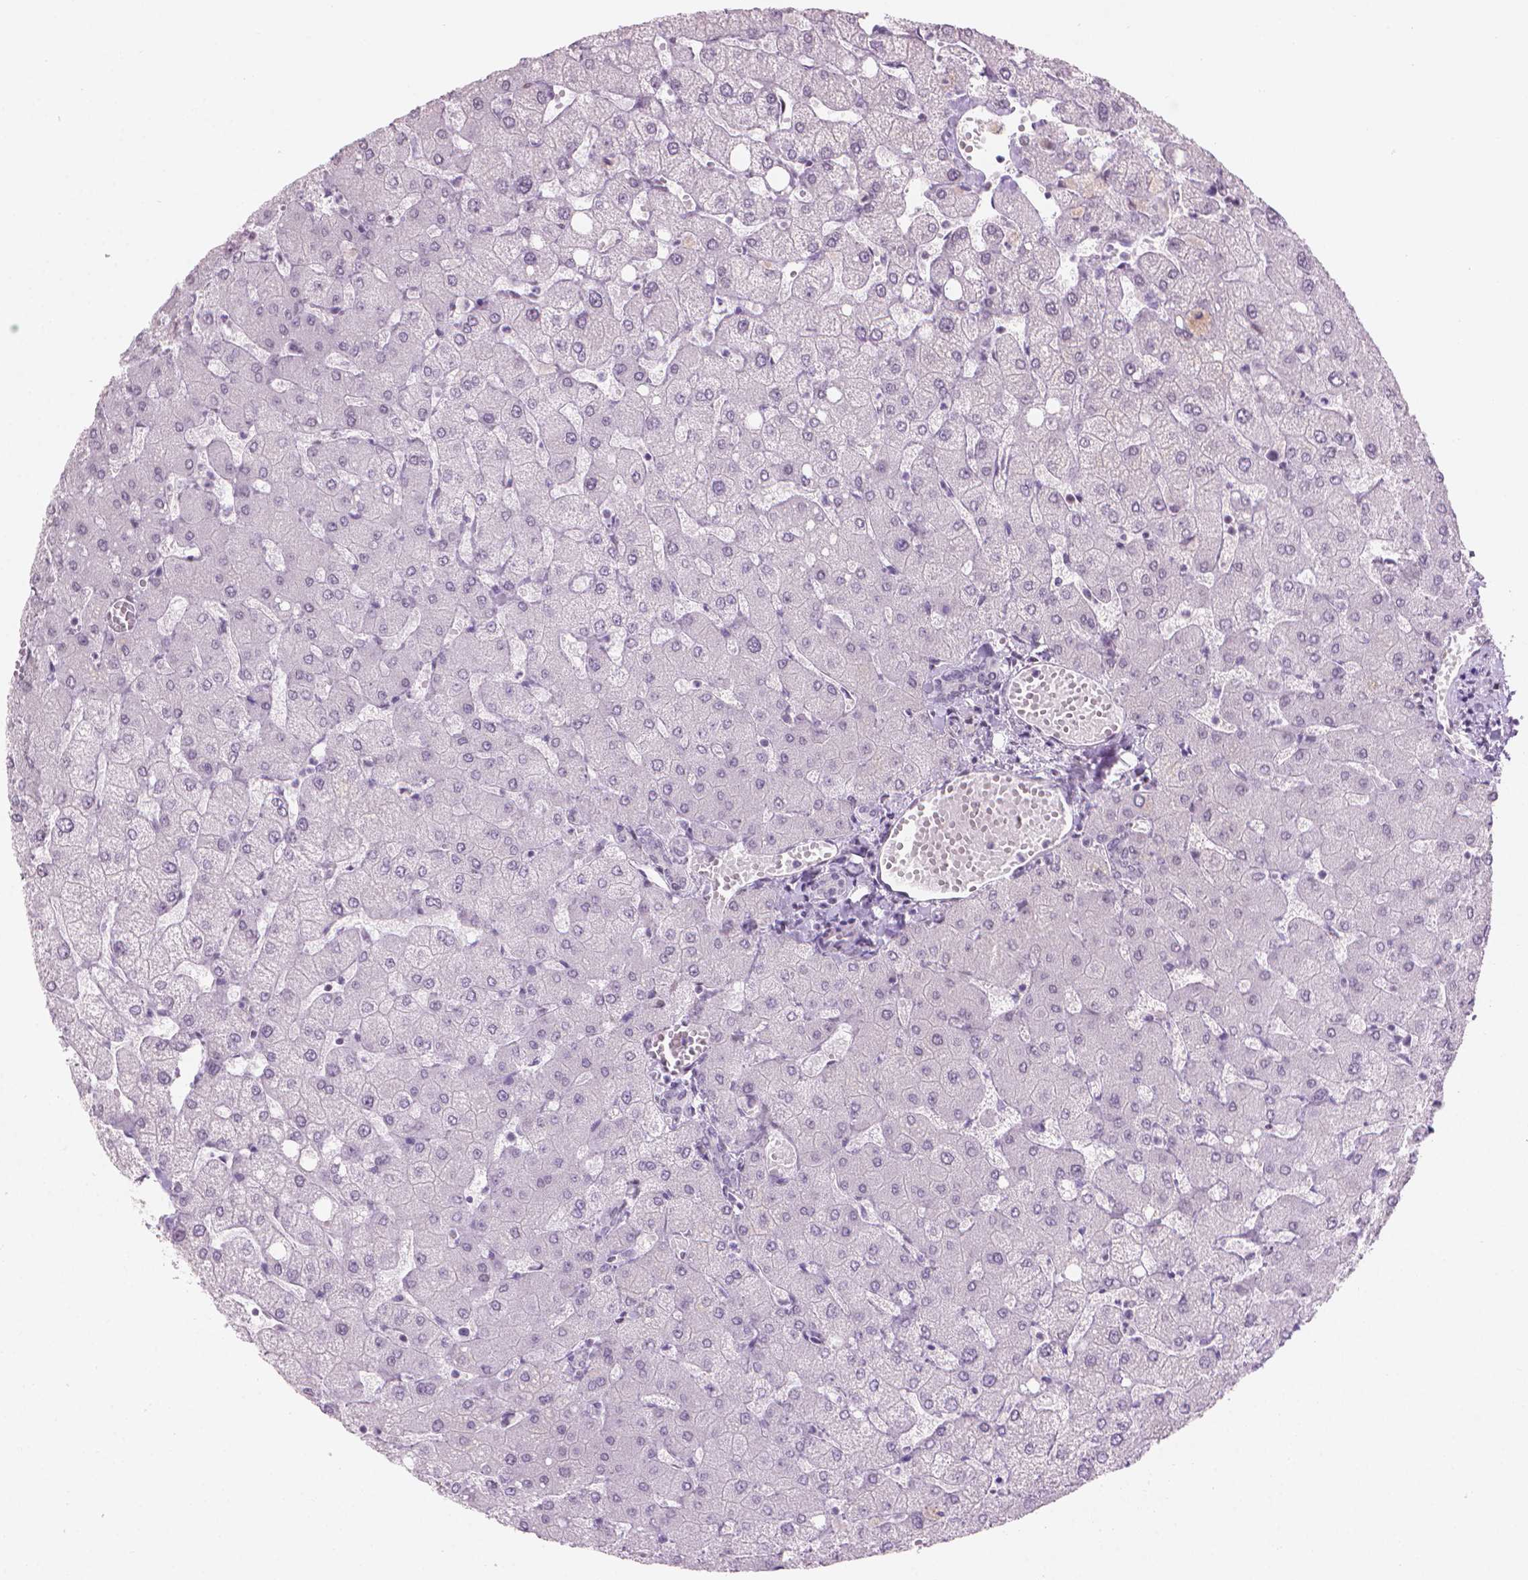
{"staining": {"intensity": "negative", "quantity": "none", "location": "none"}, "tissue": "liver", "cell_type": "Cholangiocytes", "image_type": "normal", "snomed": [{"axis": "morphology", "description": "Normal tissue, NOS"}, {"axis": "topography", "description": "Liver"}], "caption": "This histopathology image is of unremarkable liver stained with immunohistochemistry (IHC) to label a protein in brown with the nuclei are counter-stained blue. There is no staining in cholangiocytes.", "gene": "PIAS2", "patient": {"sex": "female", "age": 54}}